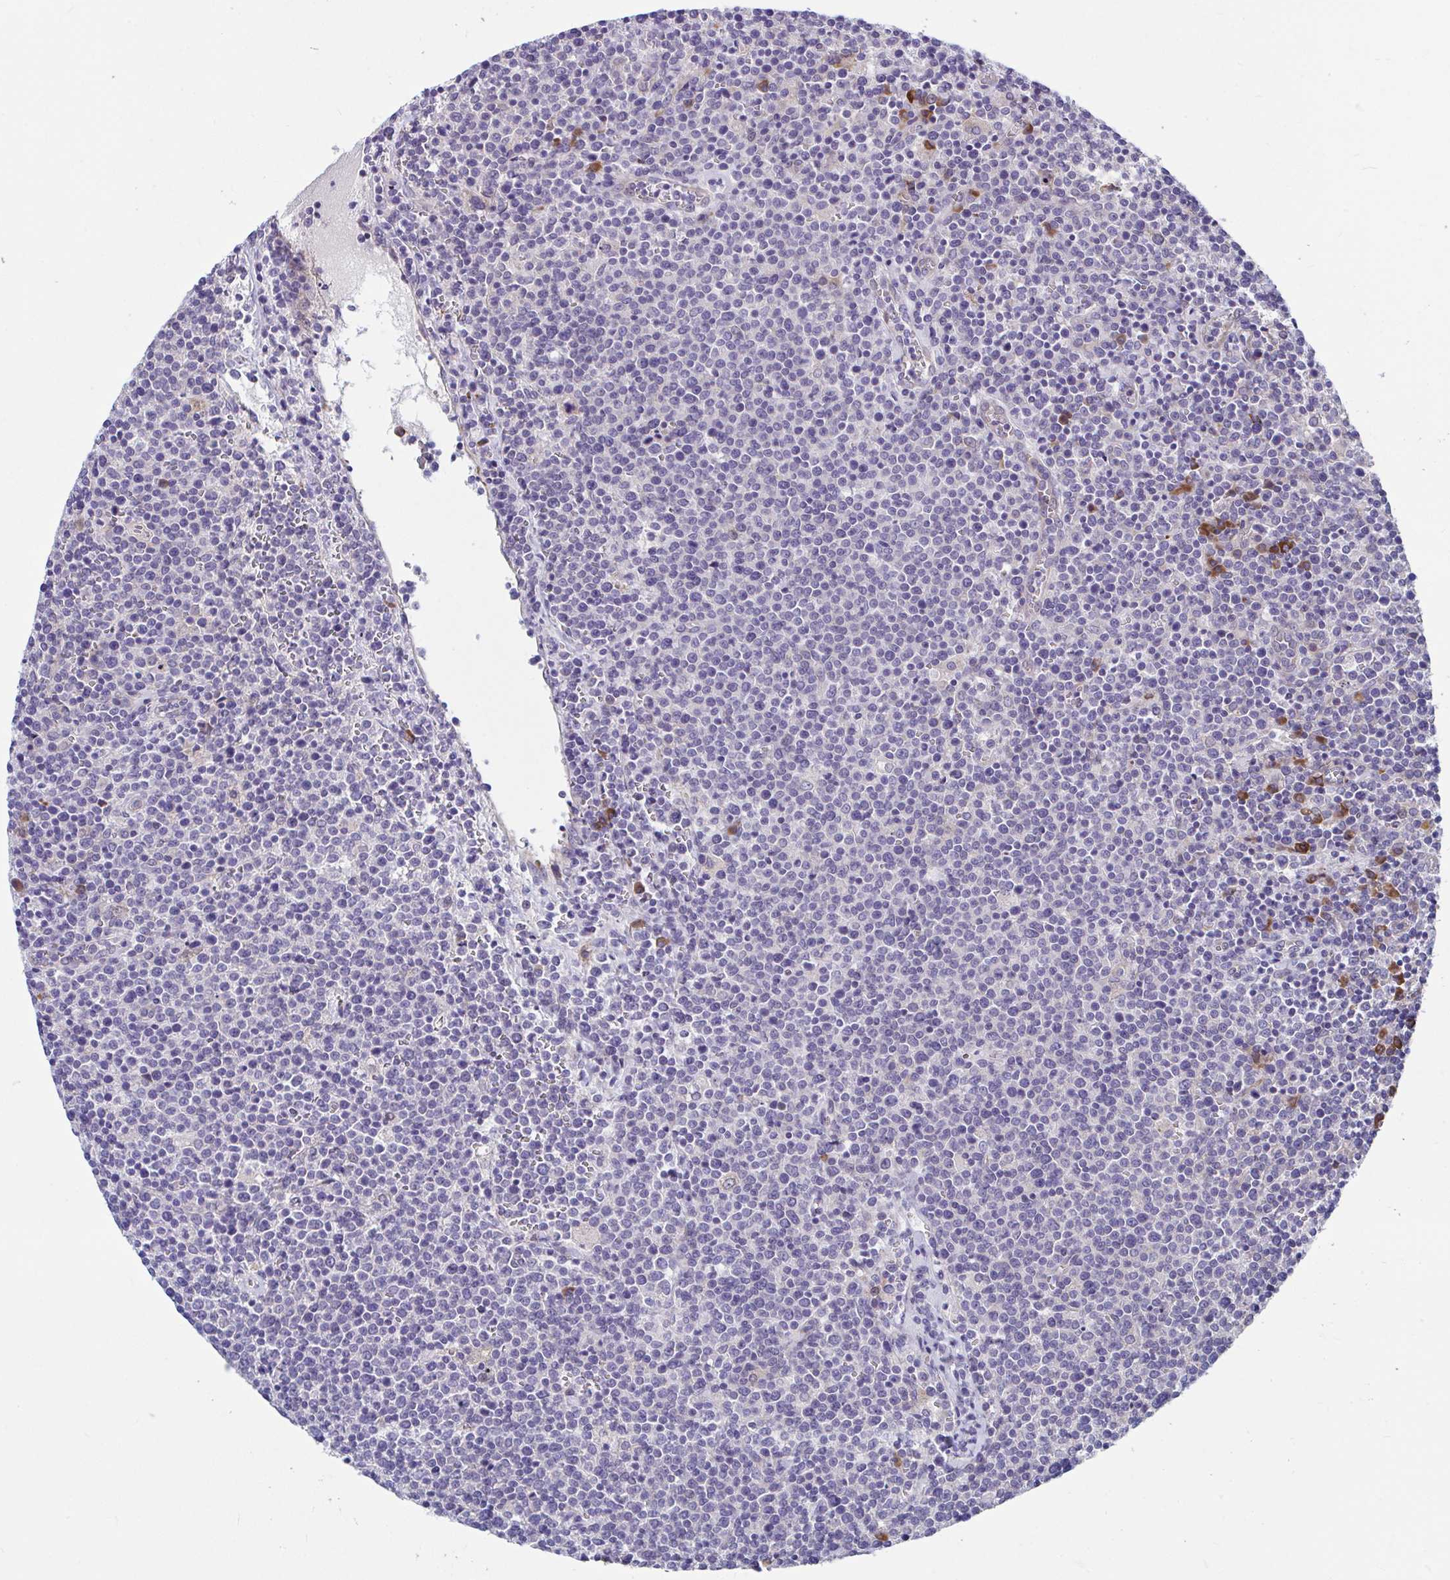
{"staining": {"intensity": "negative", "quantity": "none", "location": "none"}, "tissue": "lymphoma", "cell_type": "Tumor cells", "image_type": "cancer", "snomed": [{"axis": "morphology", "description": "Malignant lymphoma, non-Hodgkin's type, High grade"}, {"axis": "topography", "description": "Lymph node"}], "caption": "Lymphoma was stained to show a protein in brown. There is no significant staining in tumor cells.", "gene": "WBP1", "patient": {"sex": "male", "age": 61}}